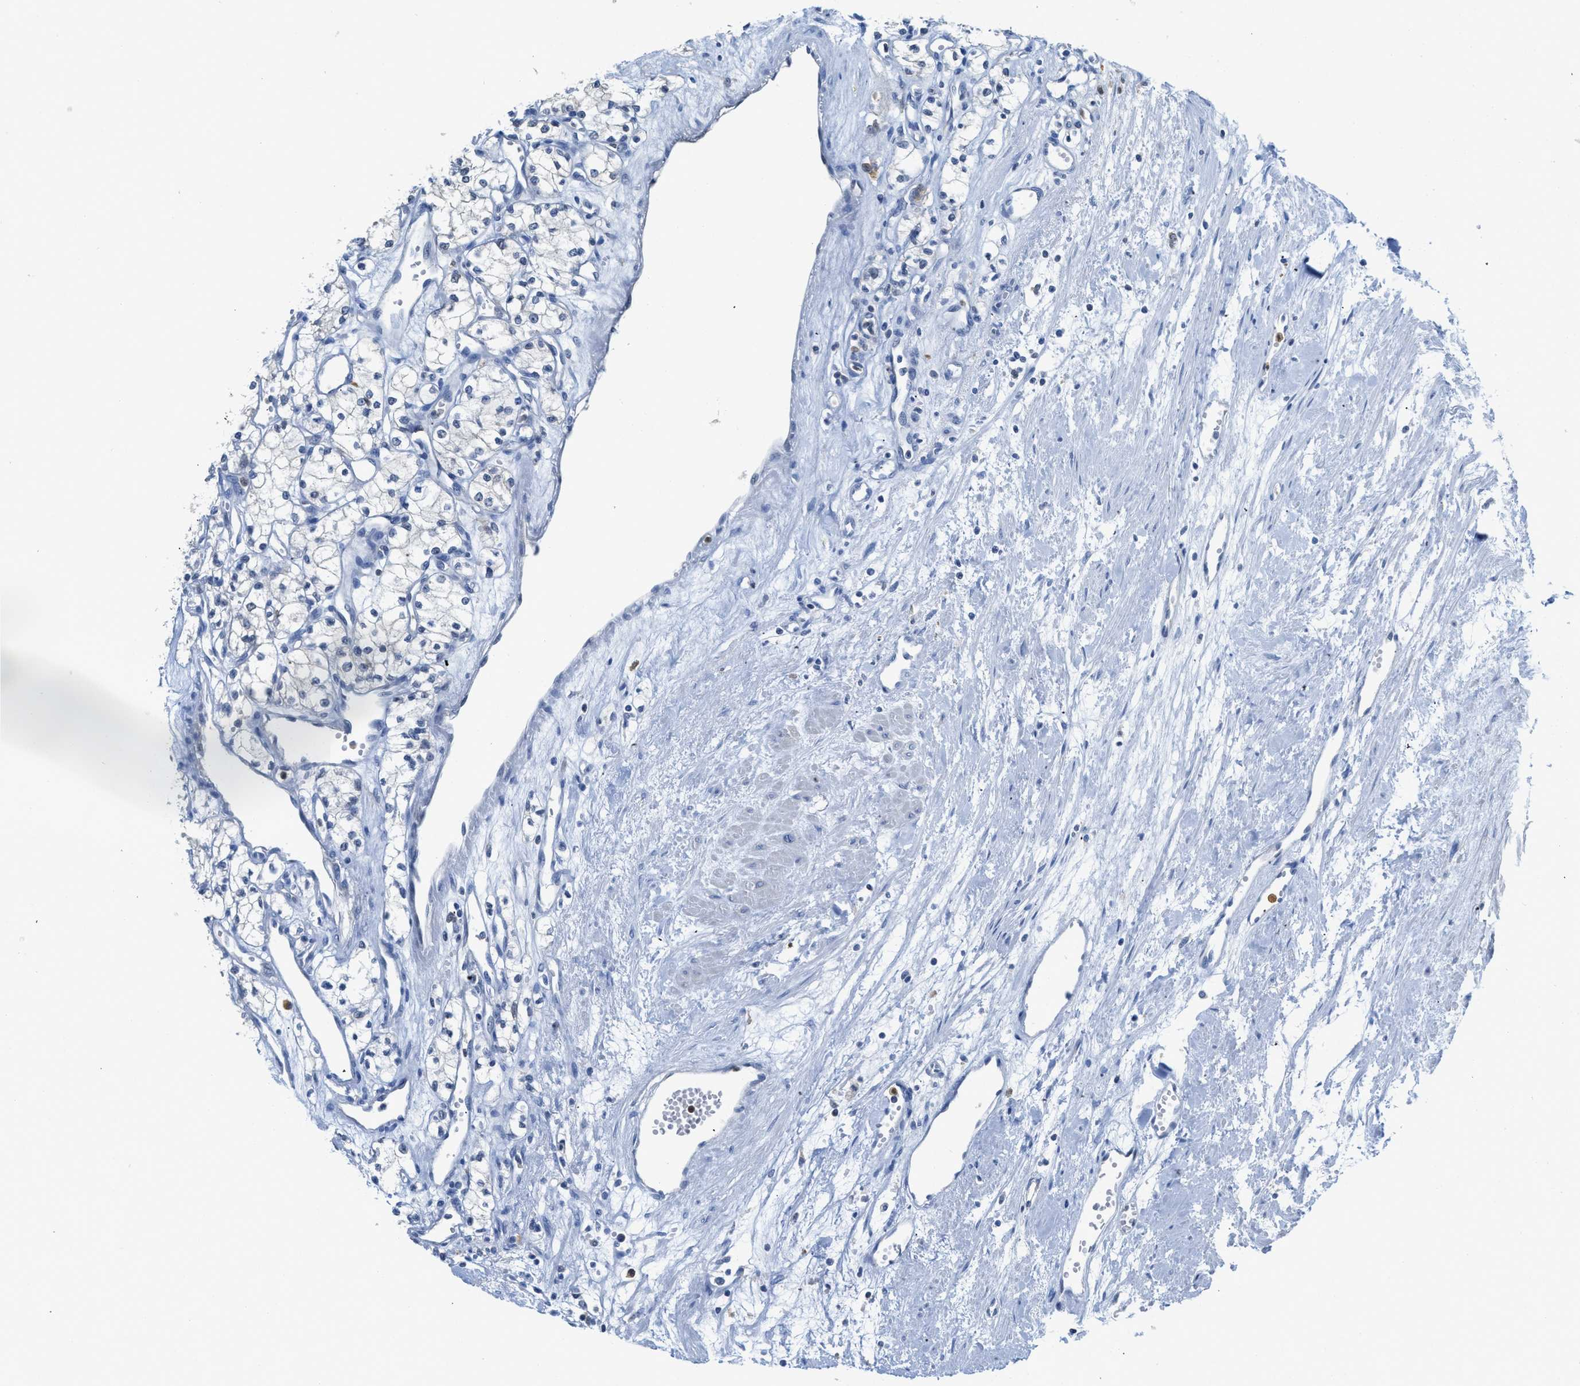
{"staining": {"intensity": "negative", "quantity": "none", "location": "none"}, "tissue": "renal cancer", "cell_type": "Tumor cells", "image_type": "cancer", "snomed": [{"axis": "morphology", "description": "Adenocarcinoma, NOS"}, {"axis": "topography", "description": "Kidney"}], "caption": "There is no significant expression in tumor cells of renal adenocarcinoma.", "gene": "SERPINB1", "patient": {"sex": "male", "age": 59}}